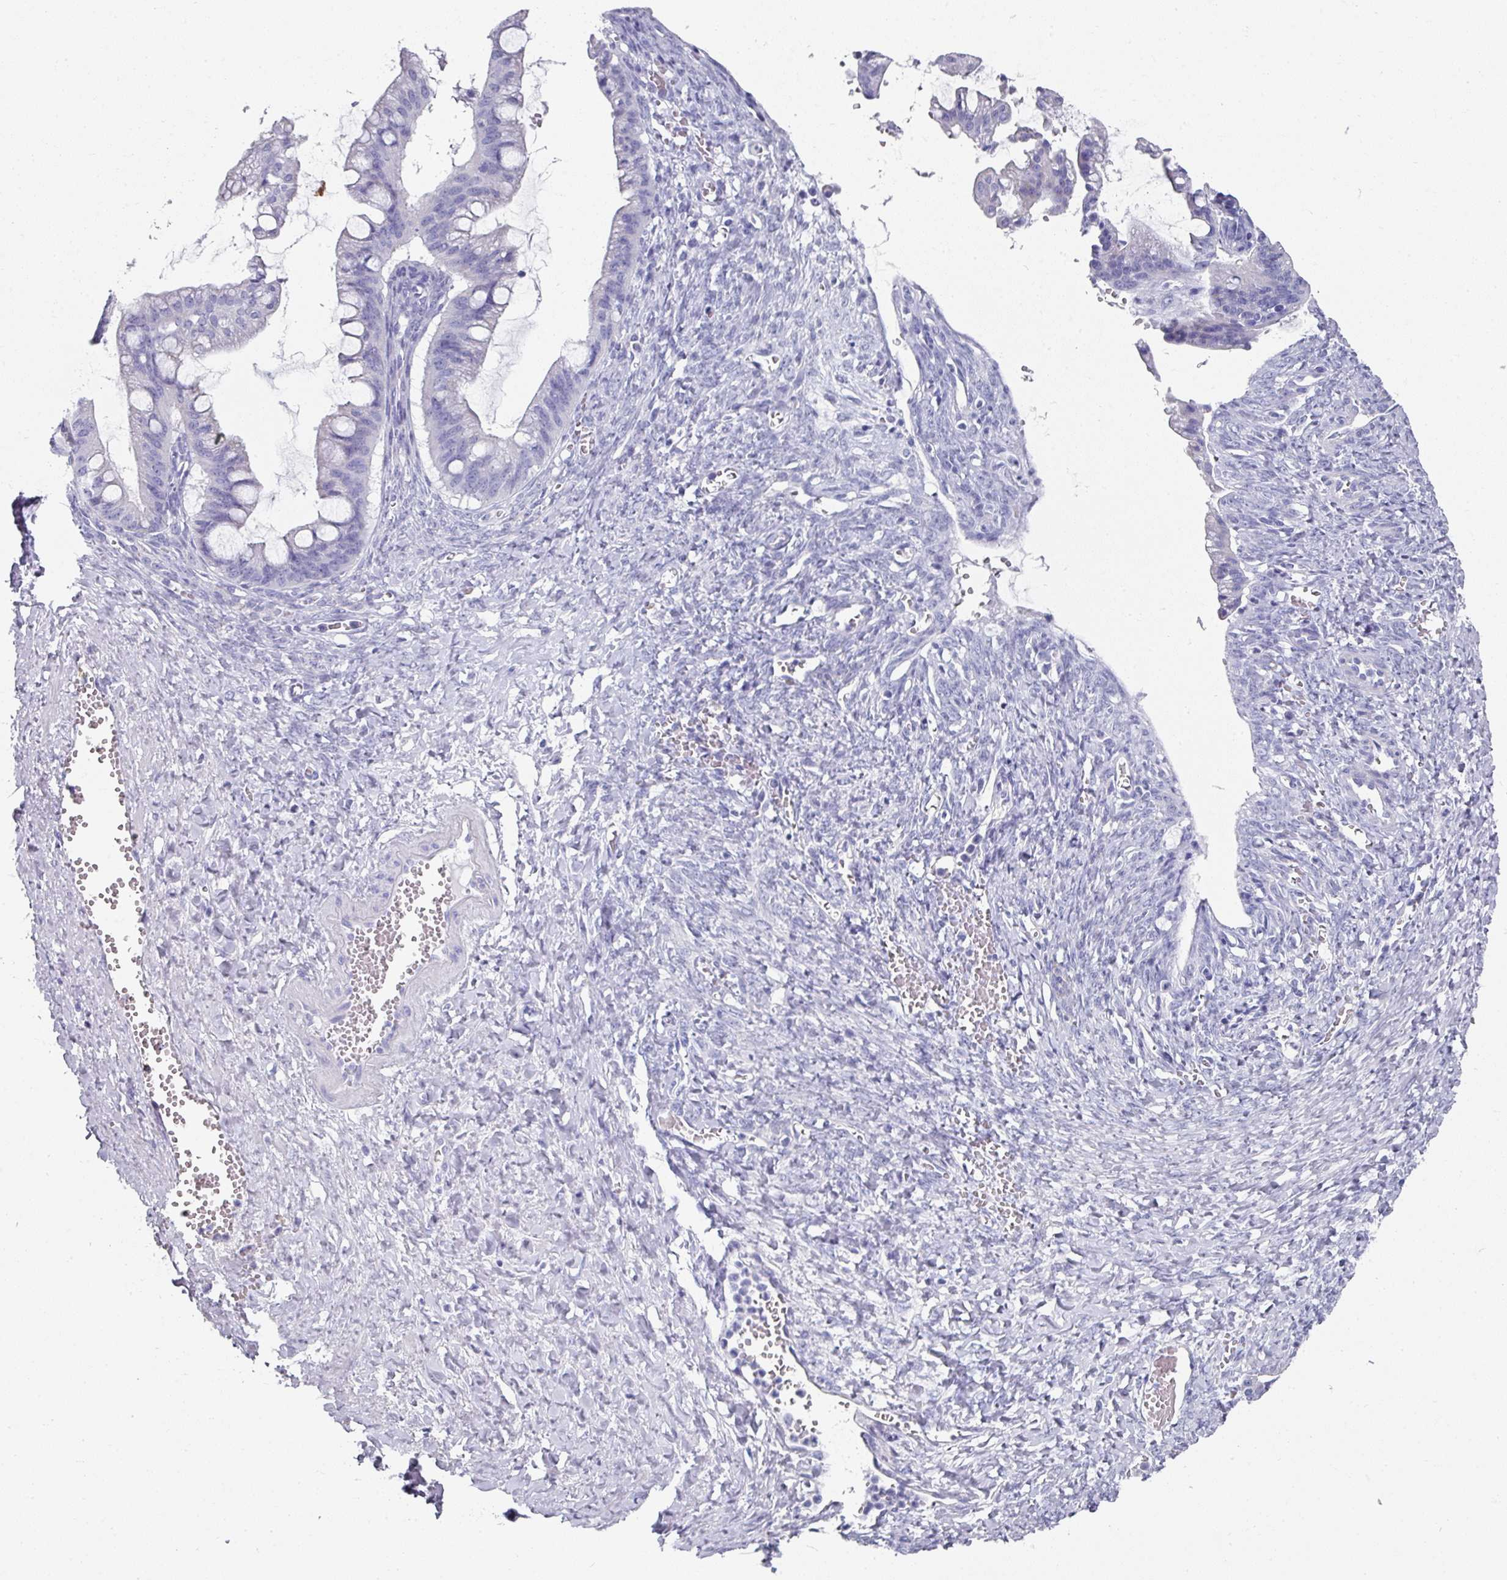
{"staining": {"intensity": "negative", "quantity": "none", "location": "none"}, "tissue": "ovarian cancer", "cell_type": "Tumor cells", "image_type": "cancer", "snomed": [{"axis": "morphology", "description": "Cystadenocarcinoma, mucinous, NOS"}, {"axis": "topography", "description": "Ovary"}], "caption": "The immunohistochemistry micrograph has no significant staining in tumor cells of mucinous cystadenocarcinoma (ovarian) tissue.", "gene": "SETBP1", "patient": {"sex": "female", "age": 73}}